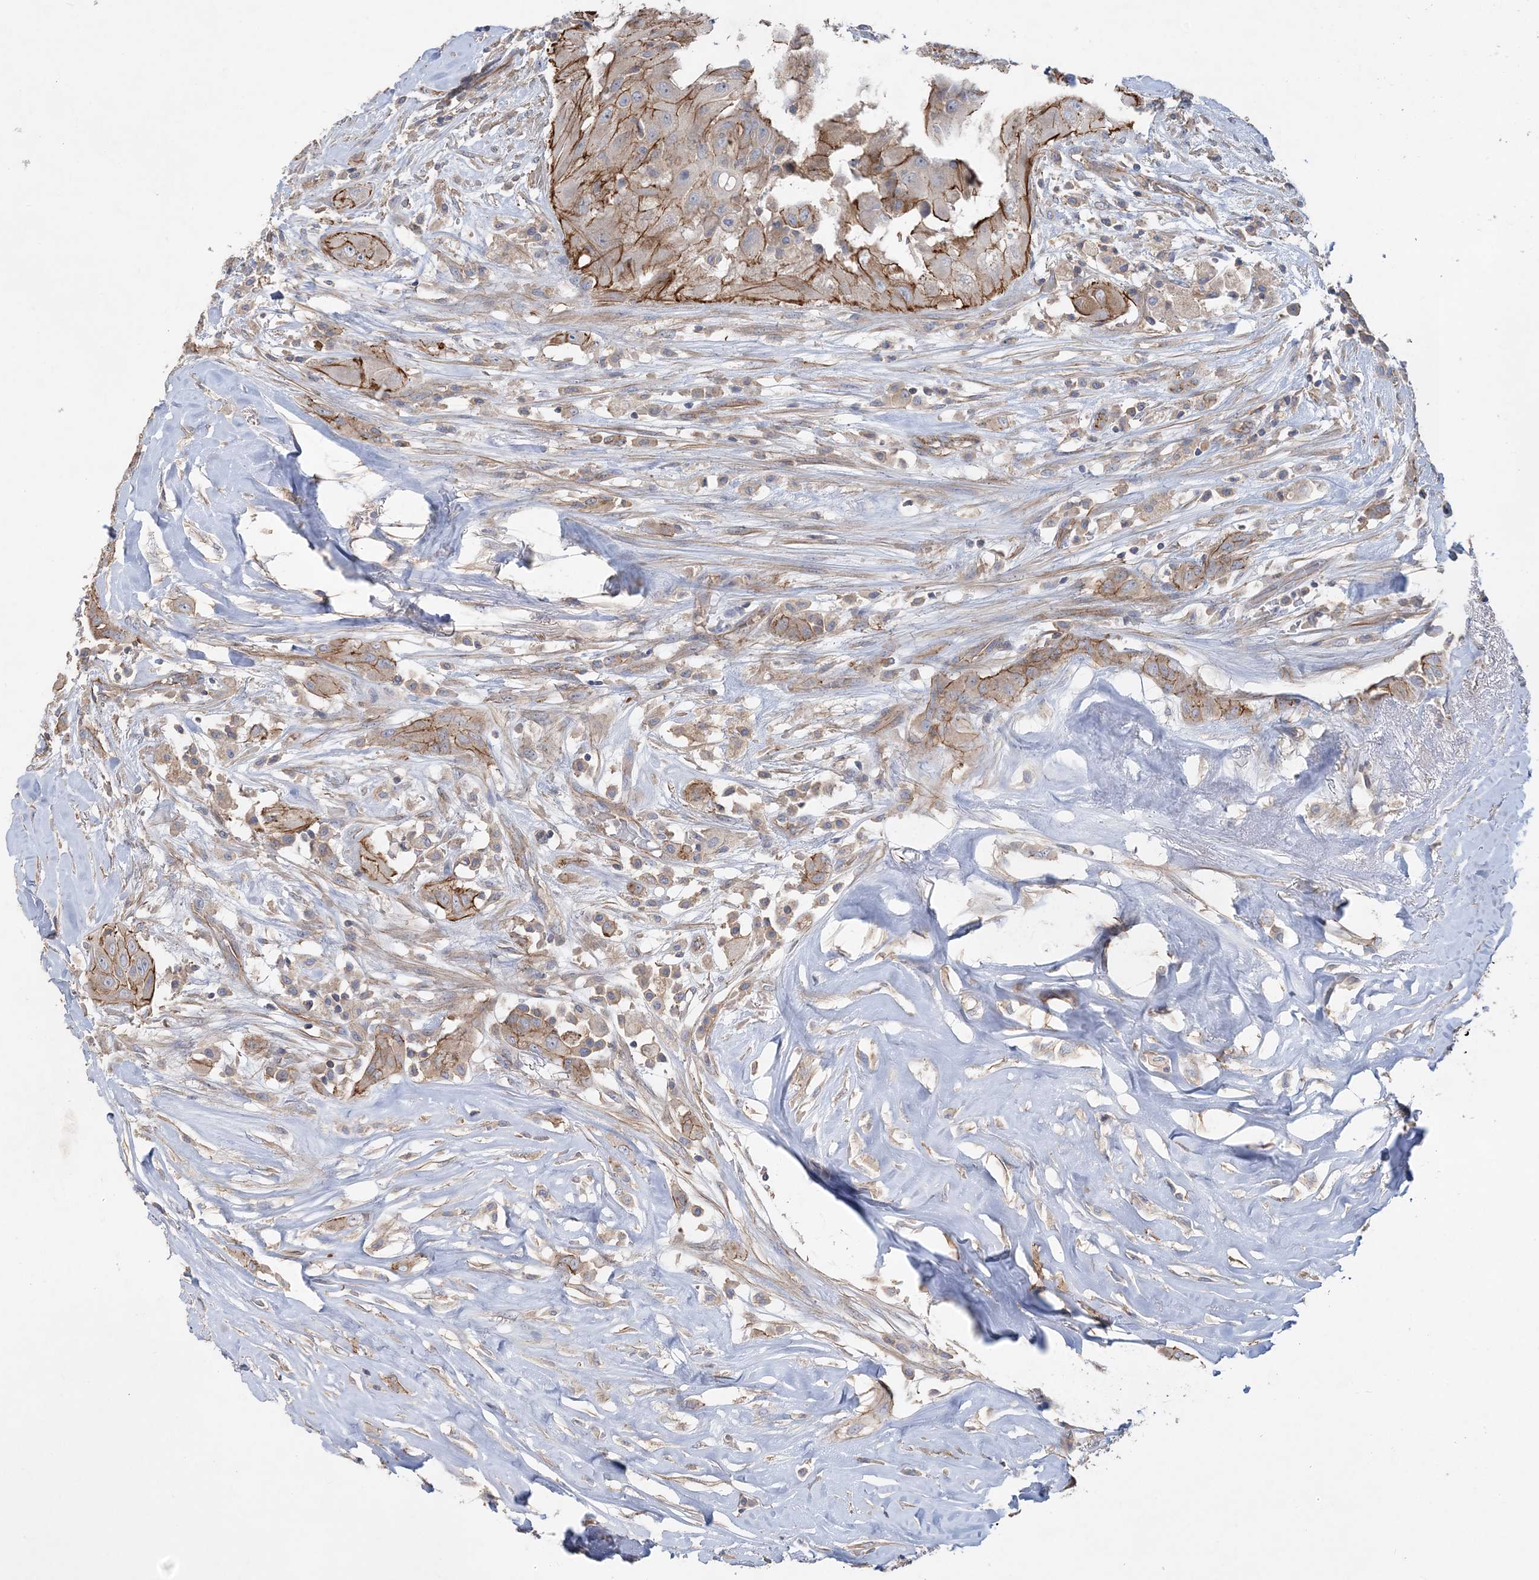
{"staining": {"intensity": "moderate", "quantity": "<25%", "location": "cytoplasmic/membranous"}, "tissue": "thyroid cancer", "cell_type": "Tumor cells", "image_type": "cancer", "snomed": [{"axis": "morphology", "description": "Papillary adenocarcinoma, NOS"}, {"axis": "topography", "description": "Thyroid gland"}], "caption": "Protein analysis of thyroid papillary adenocarcinoma tissue demonstrates moderate cytoplasmic/membranous expression in approximately <25% of tumor cells. (DAB (3,3'-diaminobenzidine) = brown stain, brightfield microscopy at high magnification).", "gene": "PIGC", "patient": {"sex": "female", "age": 59}}